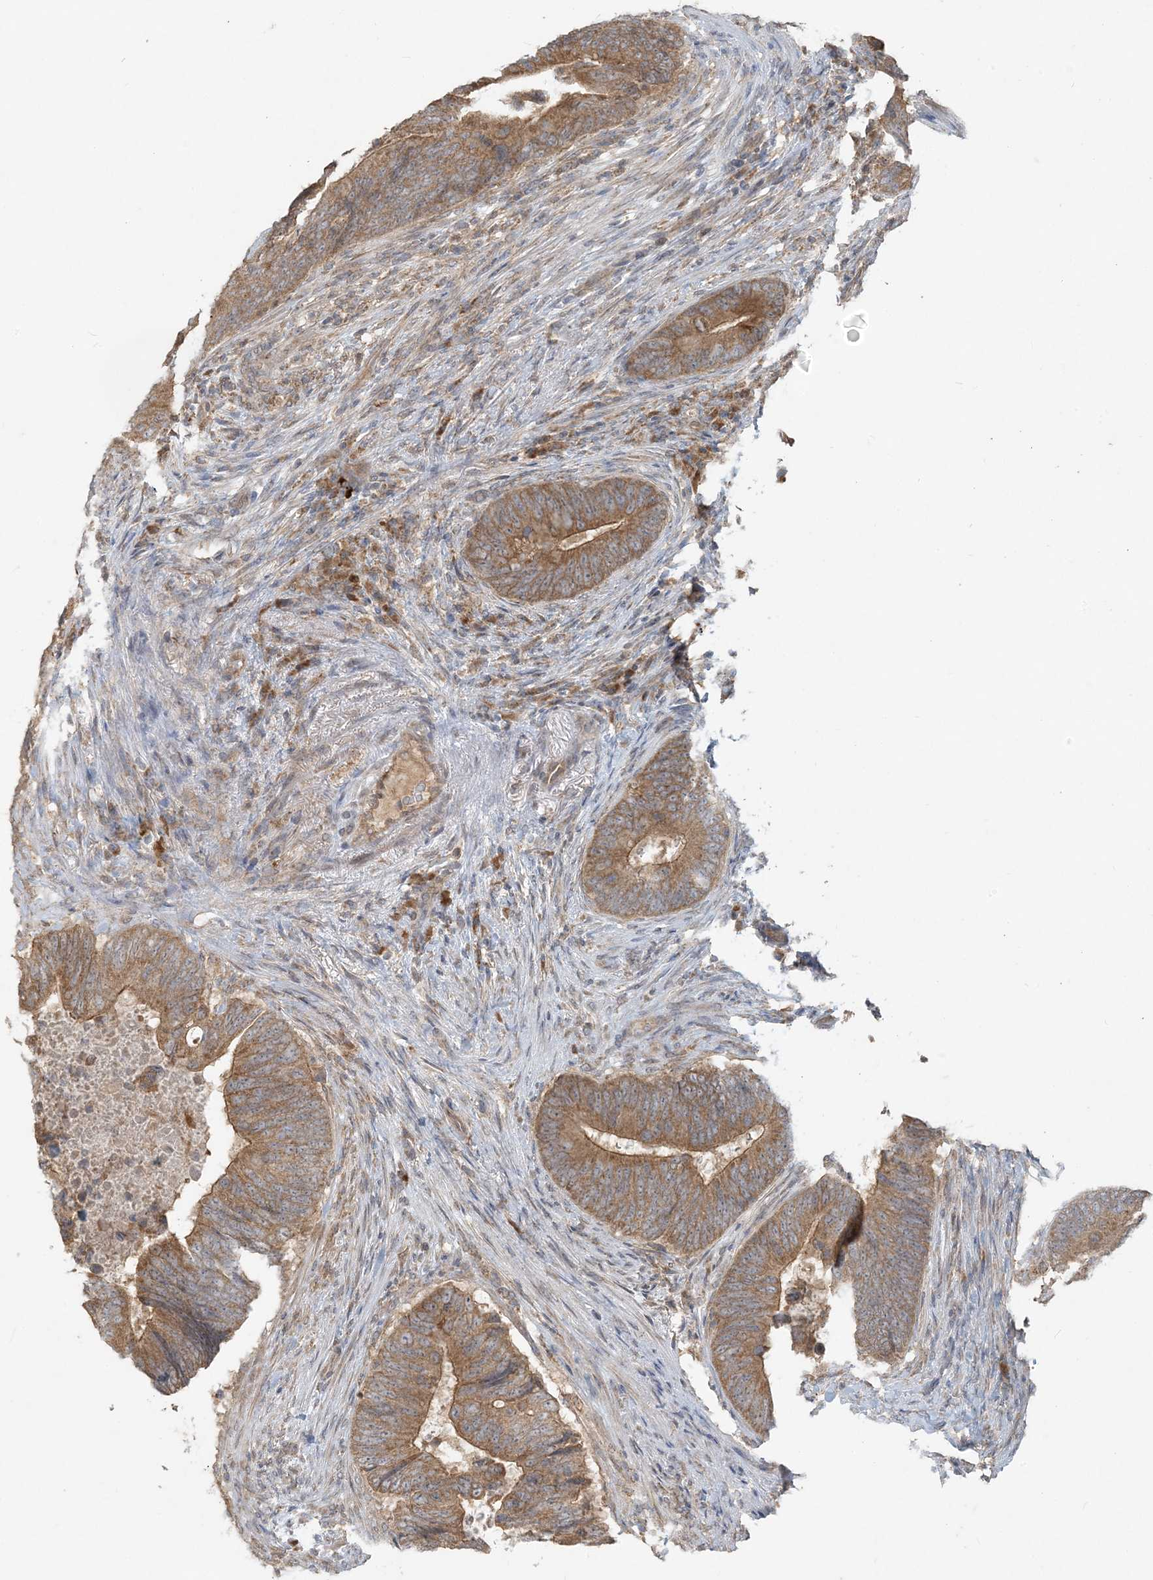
{"staining": {"intensity": "moderate", "quantity": ">75%", "location": "cytoplasmic/membranous"}, "tissue": "colorectal cancer", "cell_type": "Tumor cells", "image_type": "cancer", "snomed": [{"axis": "morphology", "description": "Normal tissue, NOS"}, {"axis": "morphology", "description": "Adenocarcinoma, NOS"}, {"axis": "topography", "description": "Colon"}], "caption": "DAB (3,3'-diaminobenzidine) immunohistochemical staining of human colorectal cancer (adenocarcinoma) demonstrates moderate cytoplasmic/membranous protein staining in approximately >75% of tumor cells.", "gene": "MCOLN1", "patient": {"sex": "male", "age": 56}}